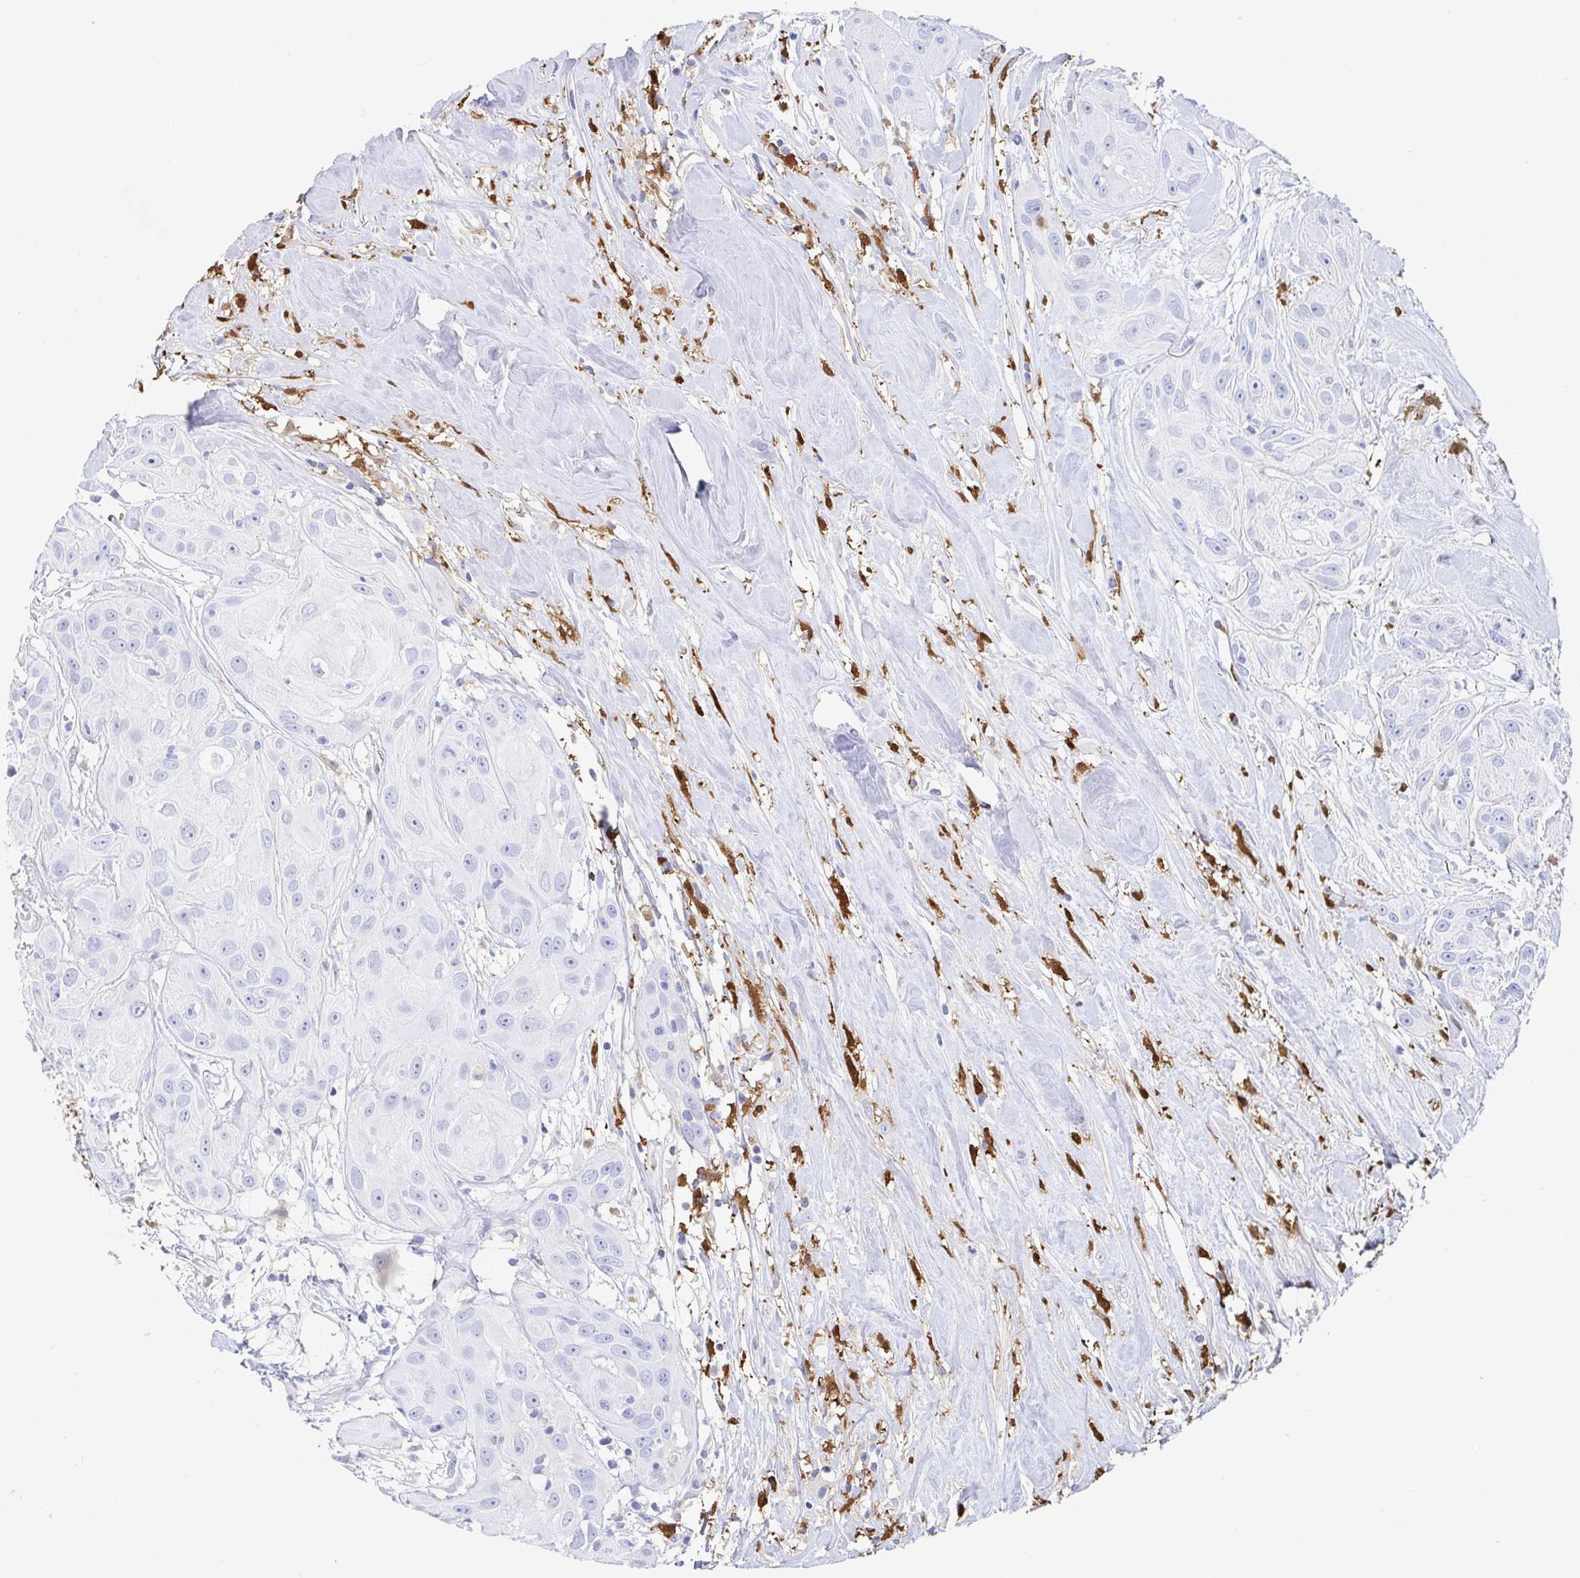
{"staining": {"intensity": "negative", "quantity": "none", "location": "none"}, "tissue": "head and neck cancer", "cell_type": "Tumor cells", "image_type": "cancer", "snomed": [{"axis": "morphology", "description": "Squamous cell carcinoma, NOS"}, {"axis": "topography", "description": "Oral tissue"}, {"axis": "topography", "description": "Head-Neck"}], "caption": "A photomicrograph of head and neck squamous cell carcinoma stained for a protein reveals no brown staining in tumor cells.", "gene": "OR2A4", "patient": {"sex": "male", "age": 77}}